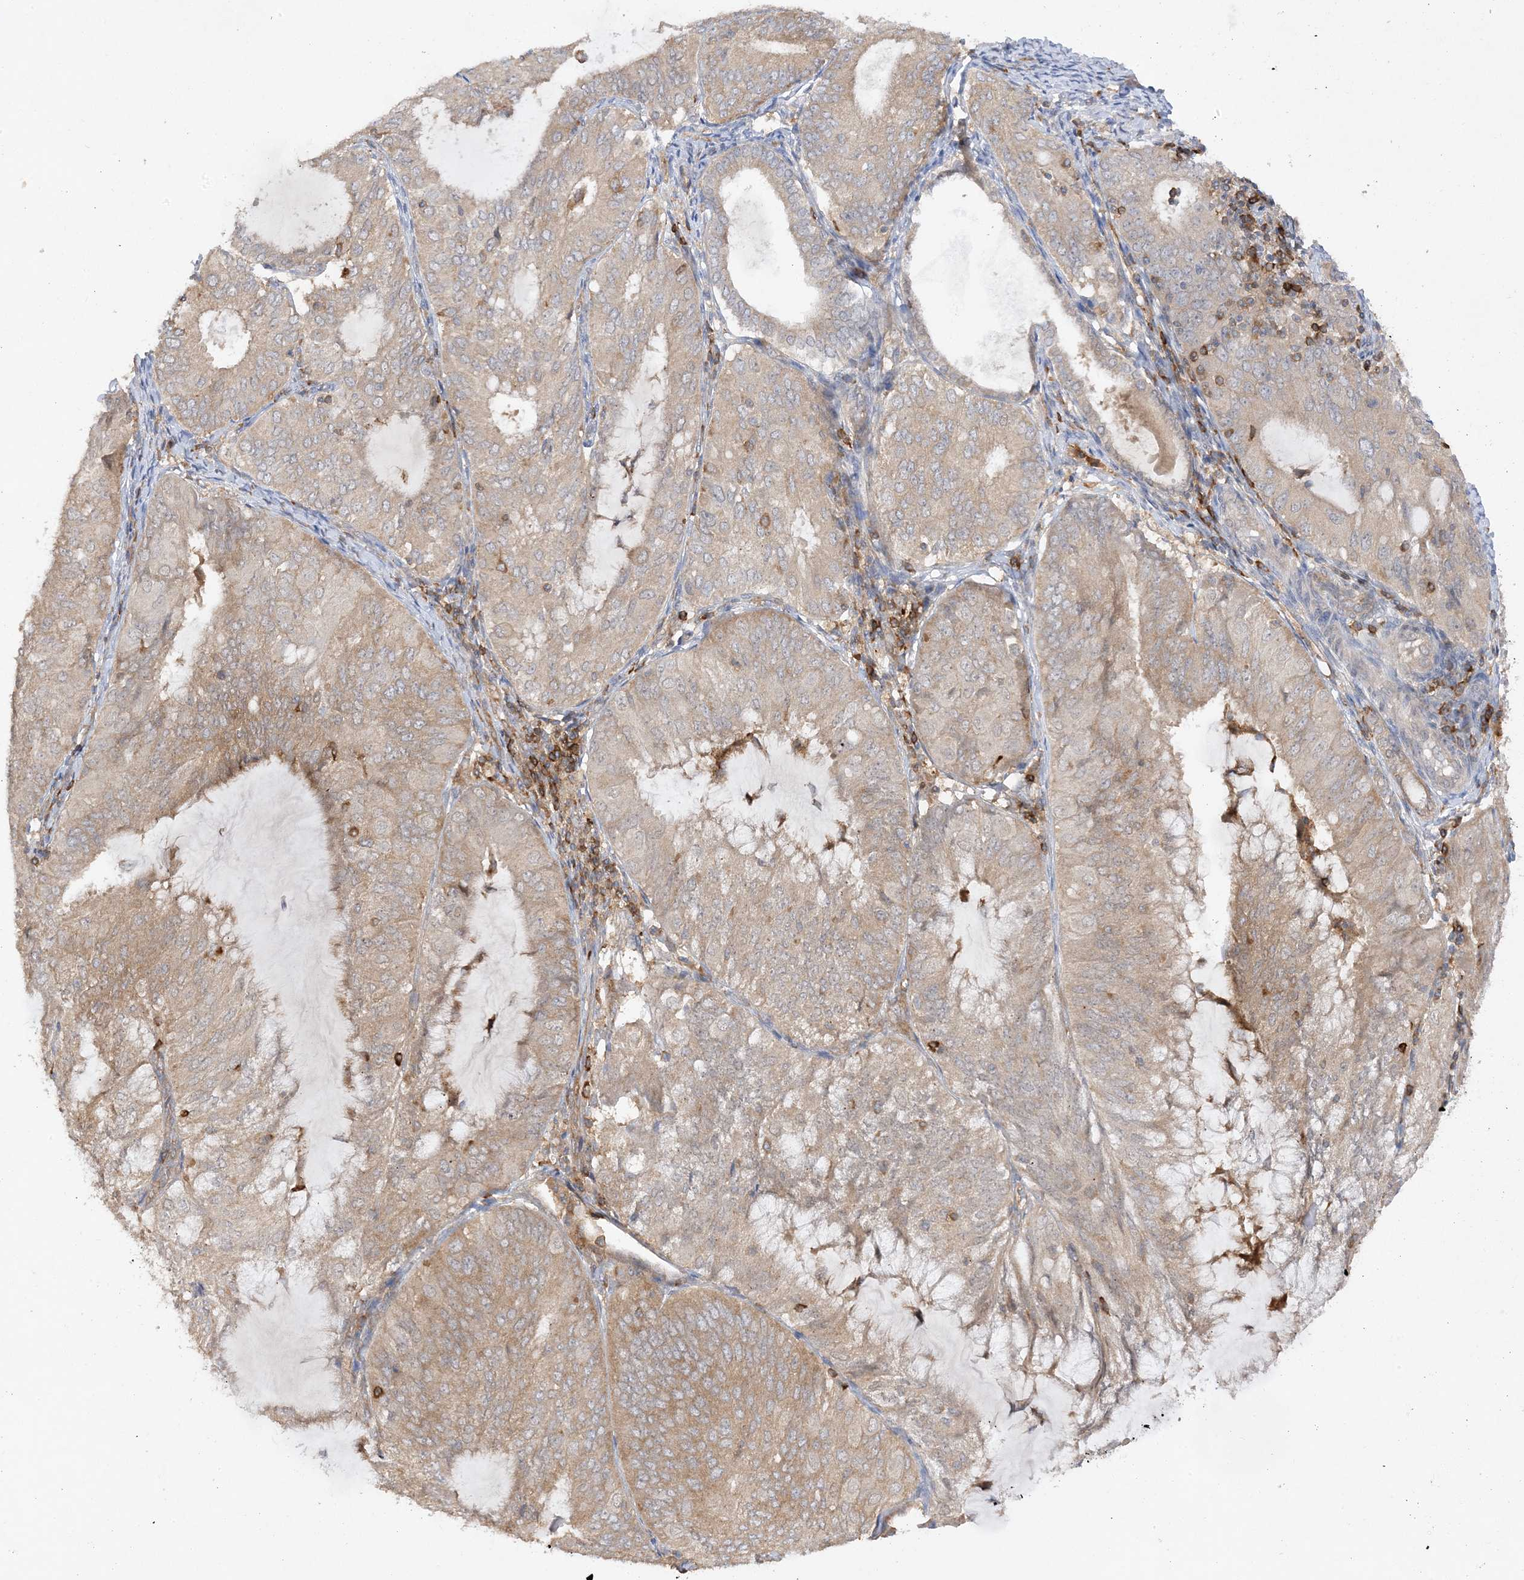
{"staining": {"intensity": "weak", "quantity": "25%-75%", "location": "cytoplasmic/membranous"}, "tissue": "endometrial cancer", "cell_type": "Tumor cells", "image_type": "cancer", "snomed": [{"axis": "morphology", "description": "Adenocarcinoma, NOS"}, {"axis": "topography", "description": "Endometrium"}], "caption": "Protein staining shows weak cytoplasmic/membranous expression in about 25%-75% of tumor cells in endometrial cancer (adenocarcinoma).", "gene": "PHACTR2", "patient": {"sex": "female", "age": 81}}